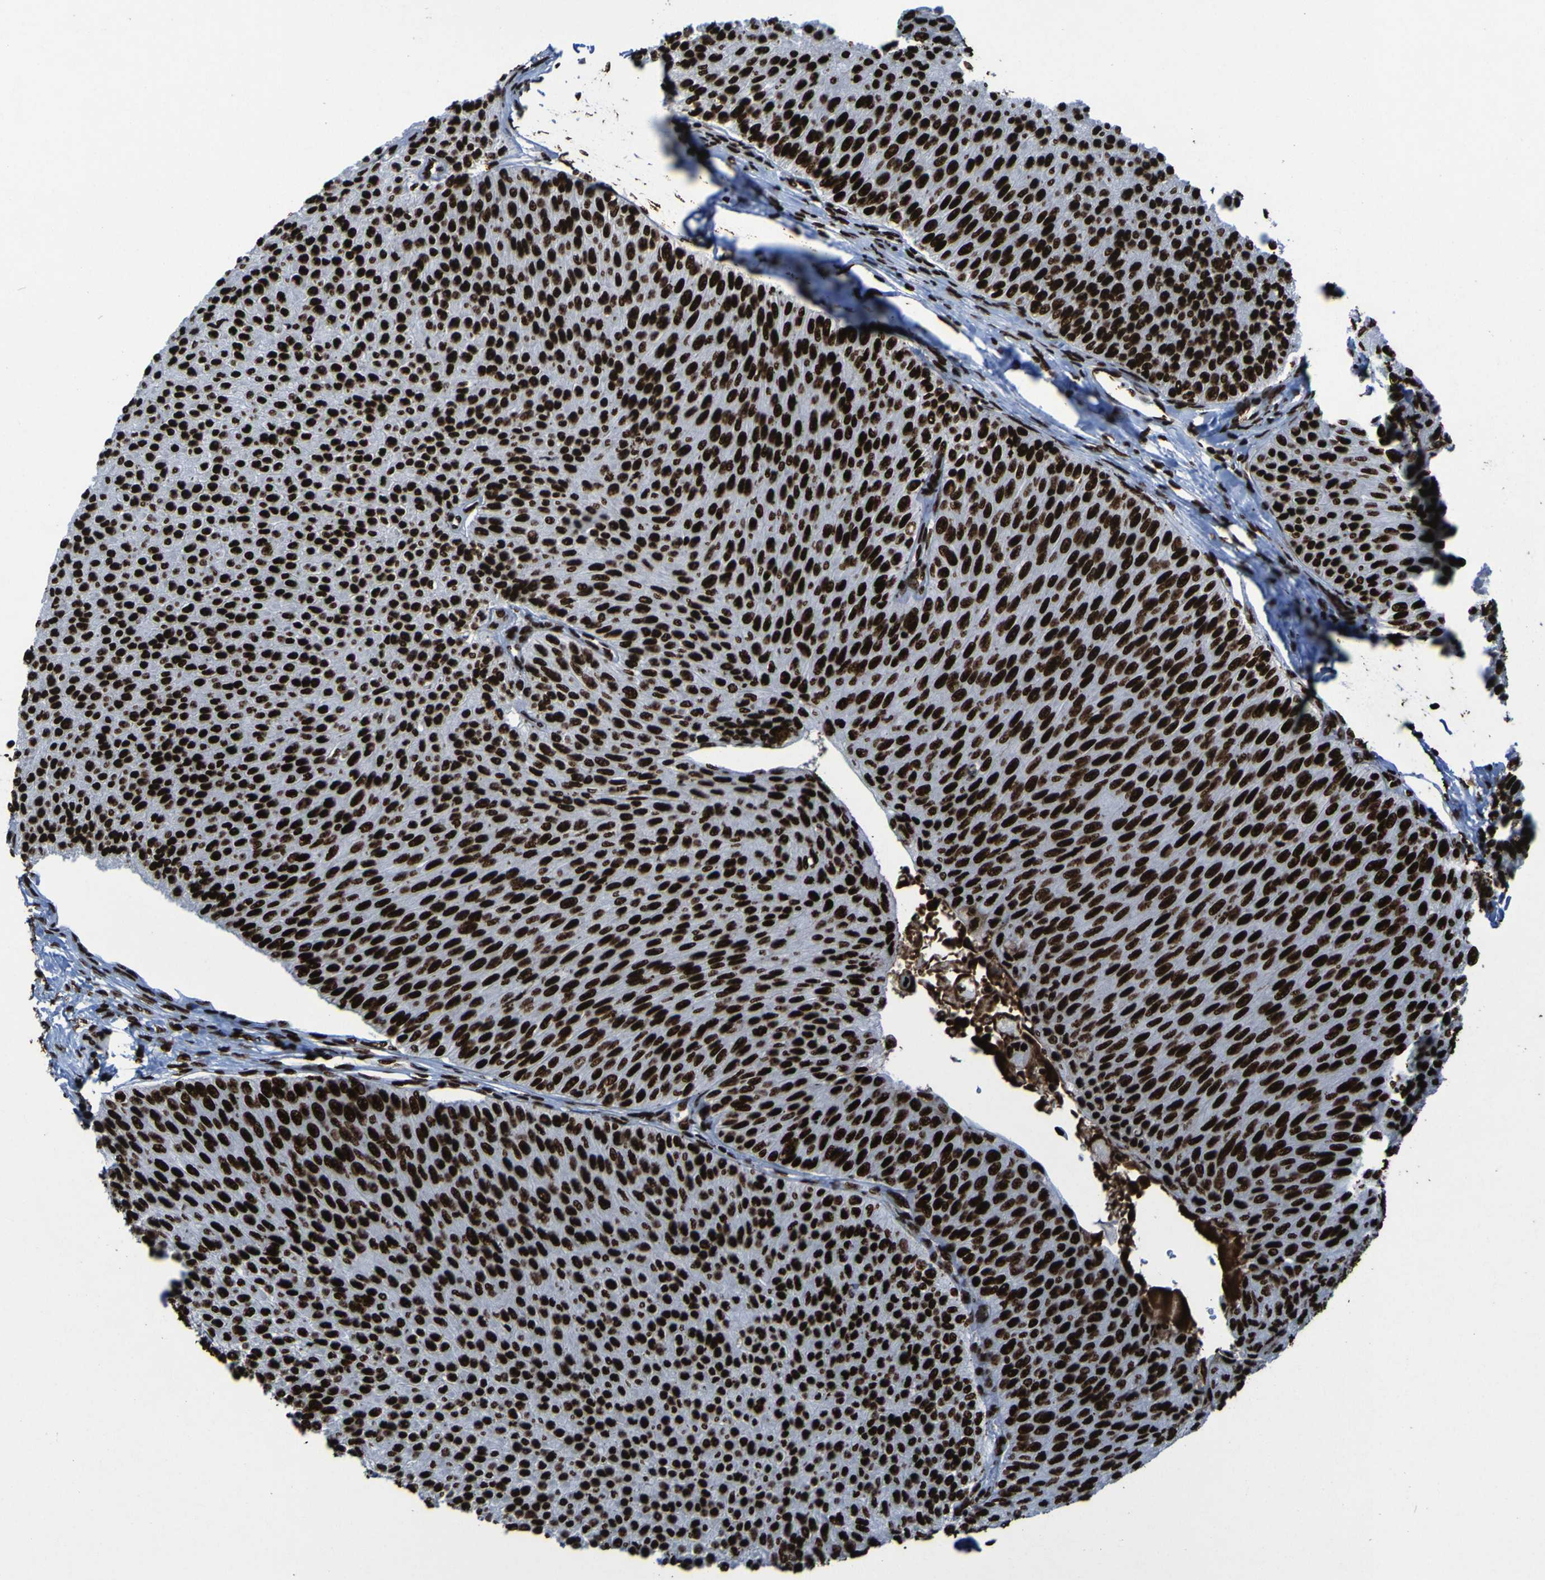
{"staining": {"intensity": "strong", "quantity": ">75%", "location": "nuclear"}, "tissue": "urothelial cancer", "cell_type": "Tumor cells", "image_type": "cancer", "snomed": [{"axis": "morphology", "description": "Urothelial carcinoma, Low grade"}, {"axis": "topography", "description": "Urinary bladder"}], "caption": "Immunohistochemistry of urothelial carcinoma (low-grade) exhibits high levels of strong nuclear expression in about >75% of tumor cells.", "gene": "NPM1", "patient": {"sex": "male", "age": 78}}